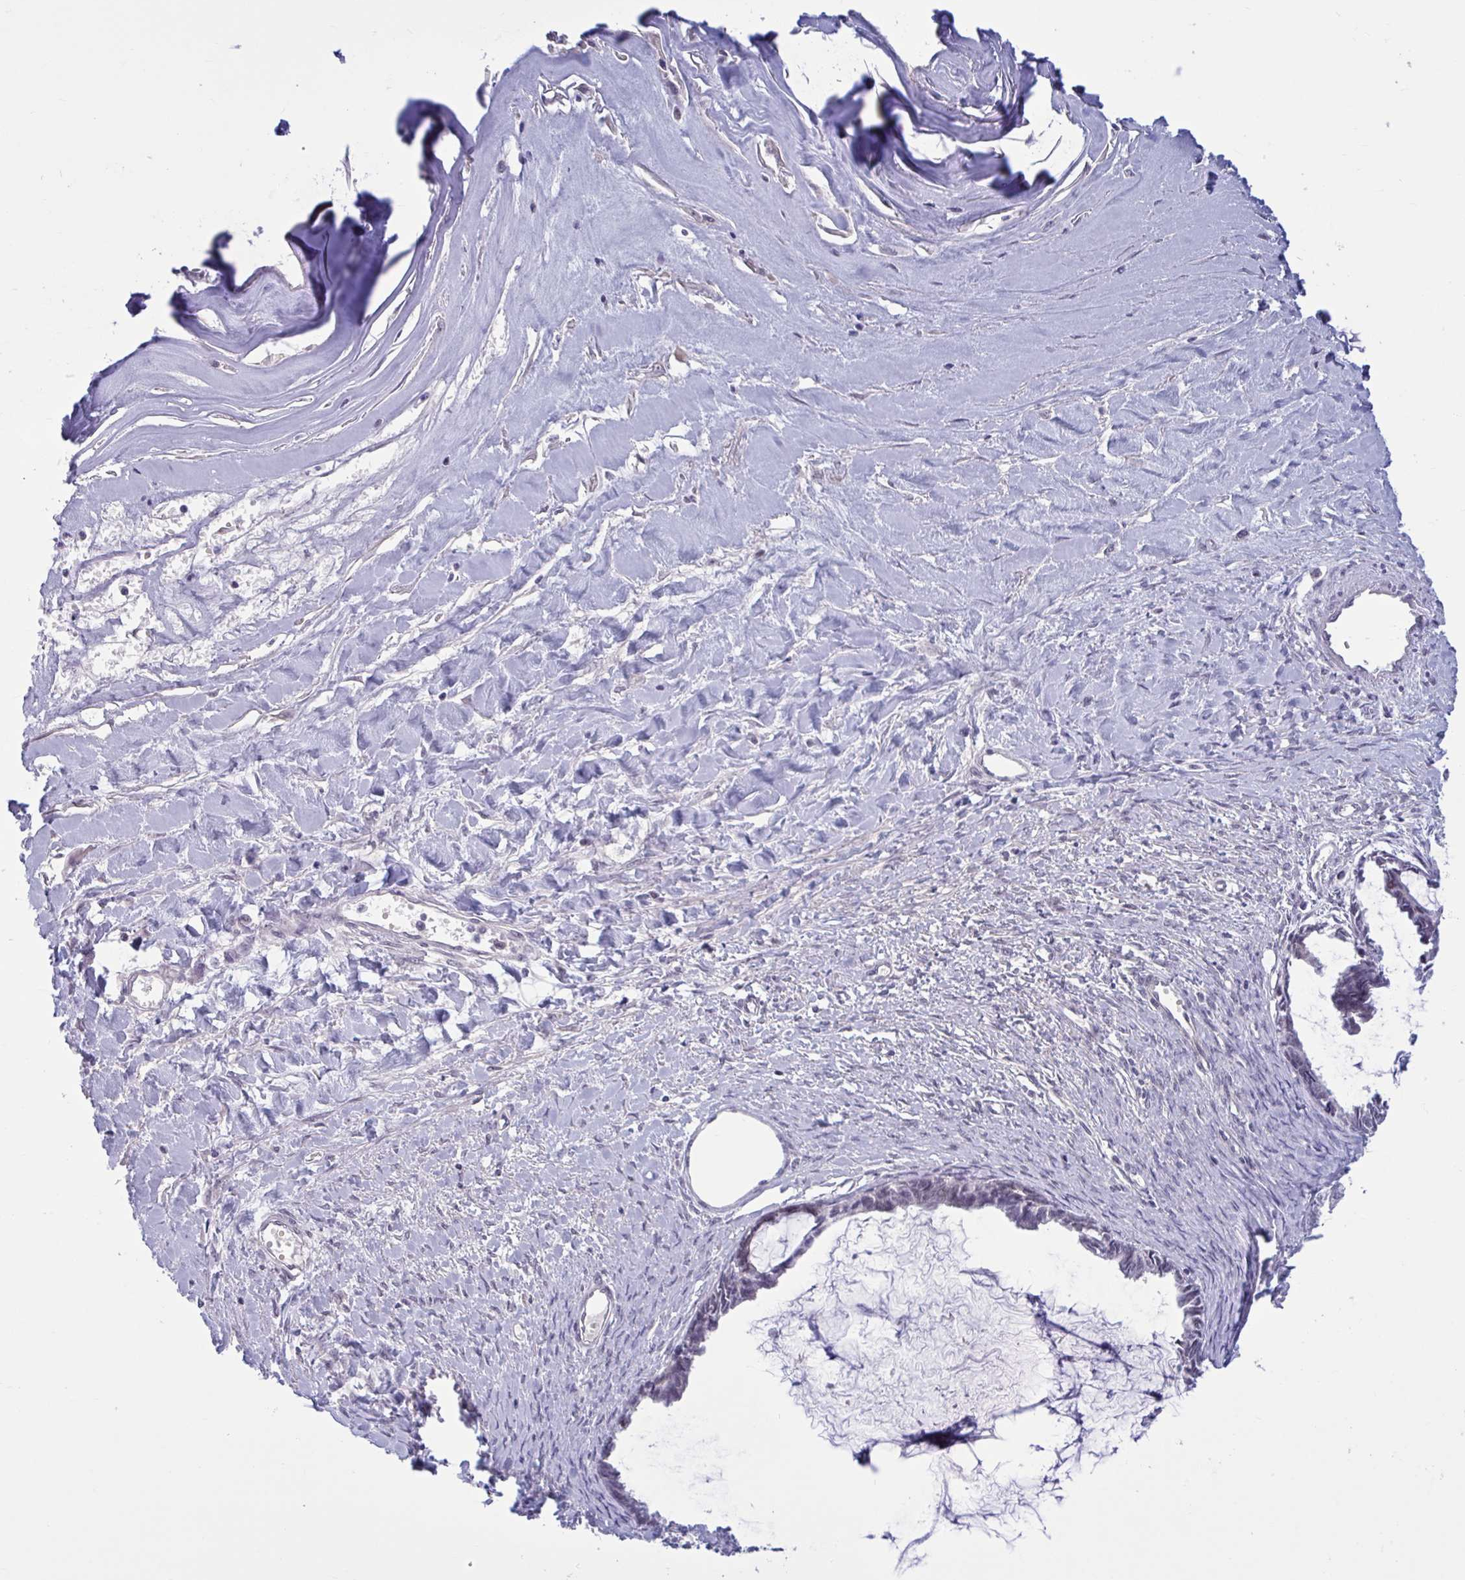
{"staining": {"intensity": "negative", "quantity": "none", "location": "none"}, "tissue": "ovarian cancer", "cell_type": "Tumor cells", "image_type": "cancer", "snomed": [{"axis": "morphology", "description": "Cystadenocarcinoma, mucinous, NOS"}, {"axis": "topography", "description": "Ovary"}], "caption": "Ovarian cancer (mucinous cystadenocarcinoma) stained for a protein using immunohistochemistry (IHC) demonstrates no staining tumor cells.", "gene": "CNGB3", "patient": {"sex": "female", "age": 61}}